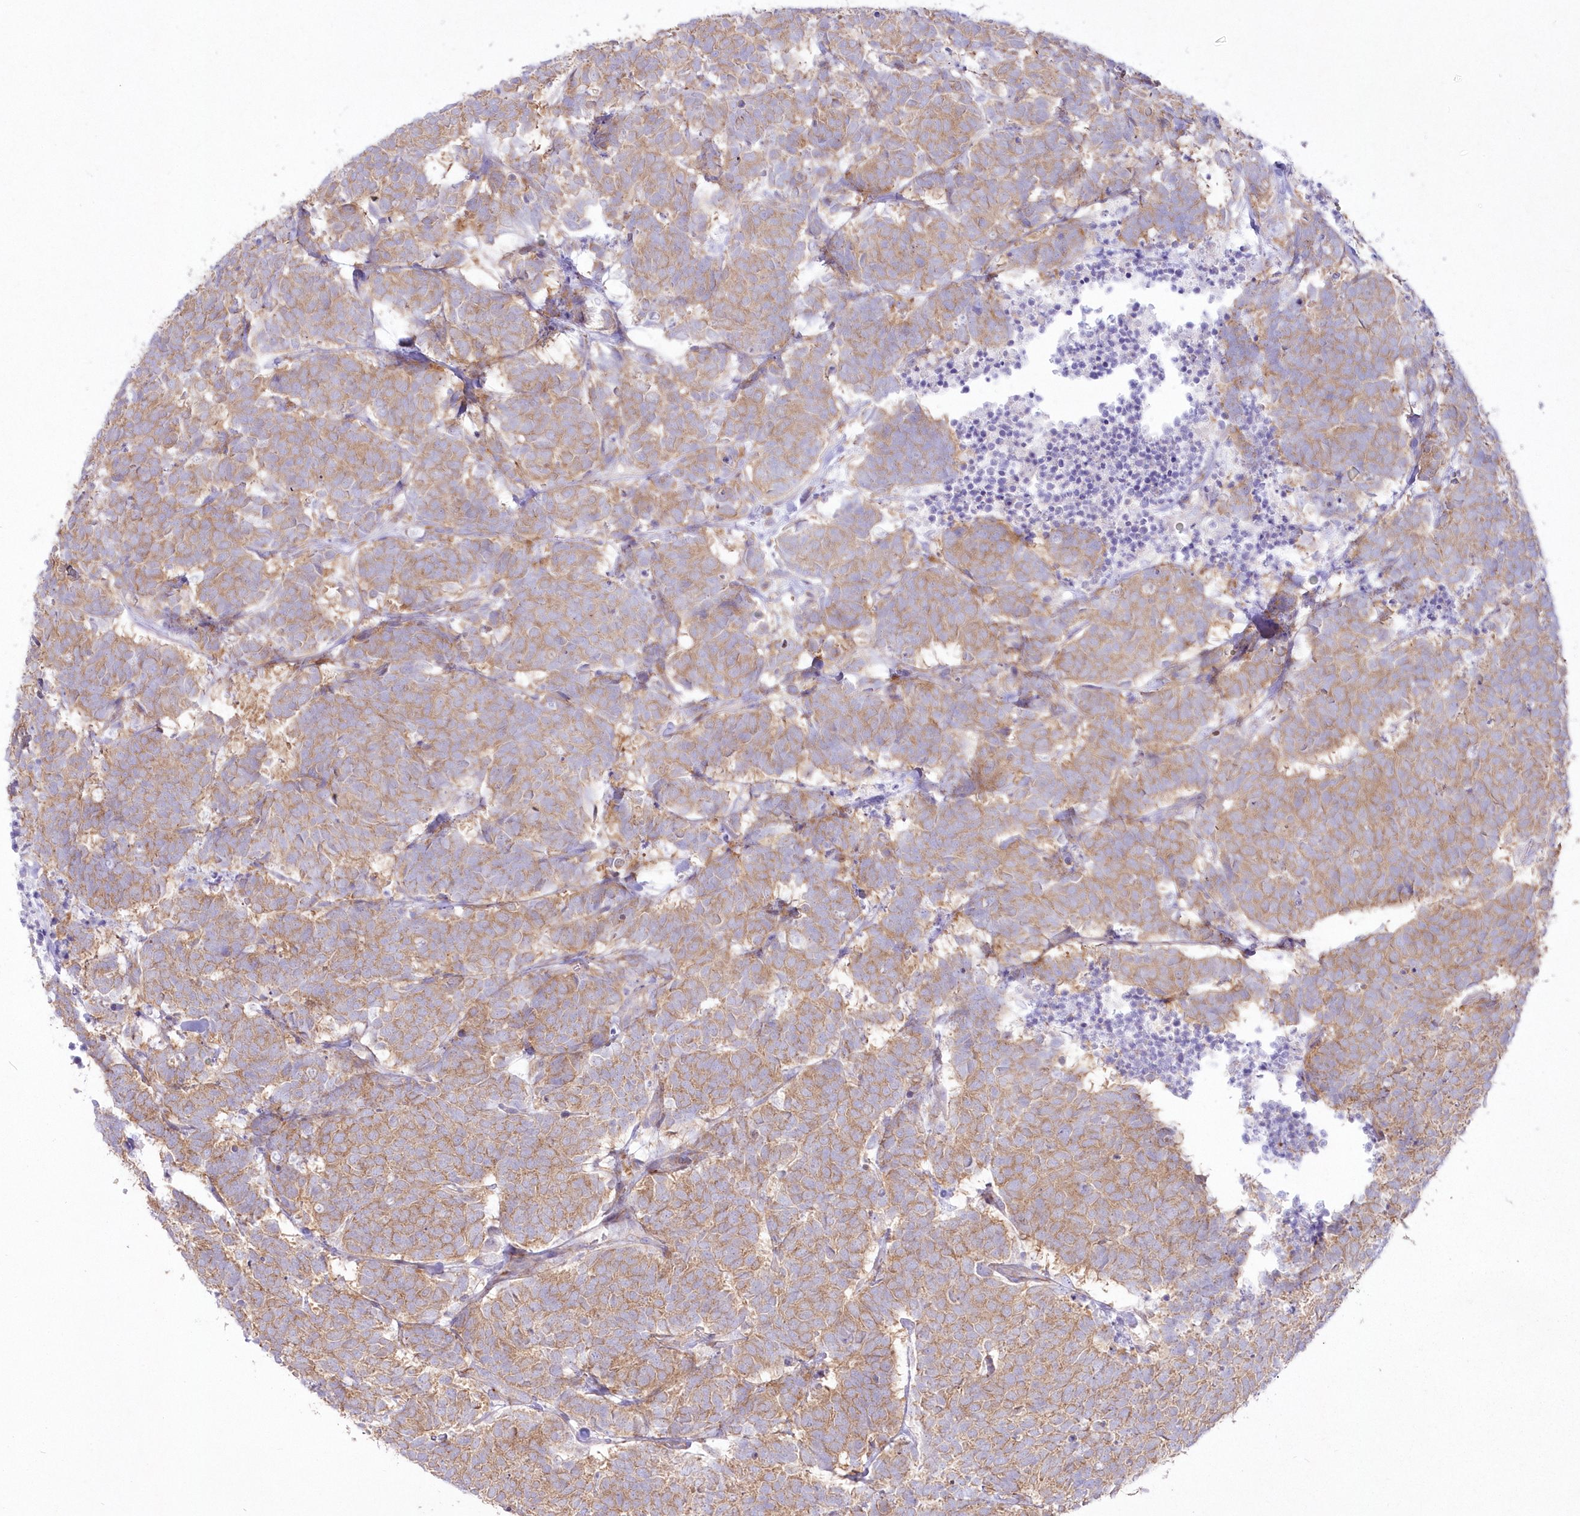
{"staining": {"intensity": "moderate", "quantity": ">75%", "location": "cytoplasmic/membranous"}, "tissue": "carcinoid", "cell_type": "Tumor cells", "image_type": "cancer", "snomed": [{"axis": "morphology", "description": "Carcinoma, NOS"}, {"axis": "morphology", "description": "Carcinoid, malignant, NOS"}, {"axis": "topography", "description": "Urinary bladder"}], "caption": "Protein analysis of carcinoma tissue demonstrates moderate cytoplasmic/membranous positivity in approximately >75% of tumor cells.", "gene": "ZNF843", "patient": {"sex": "male", "age": 57}}